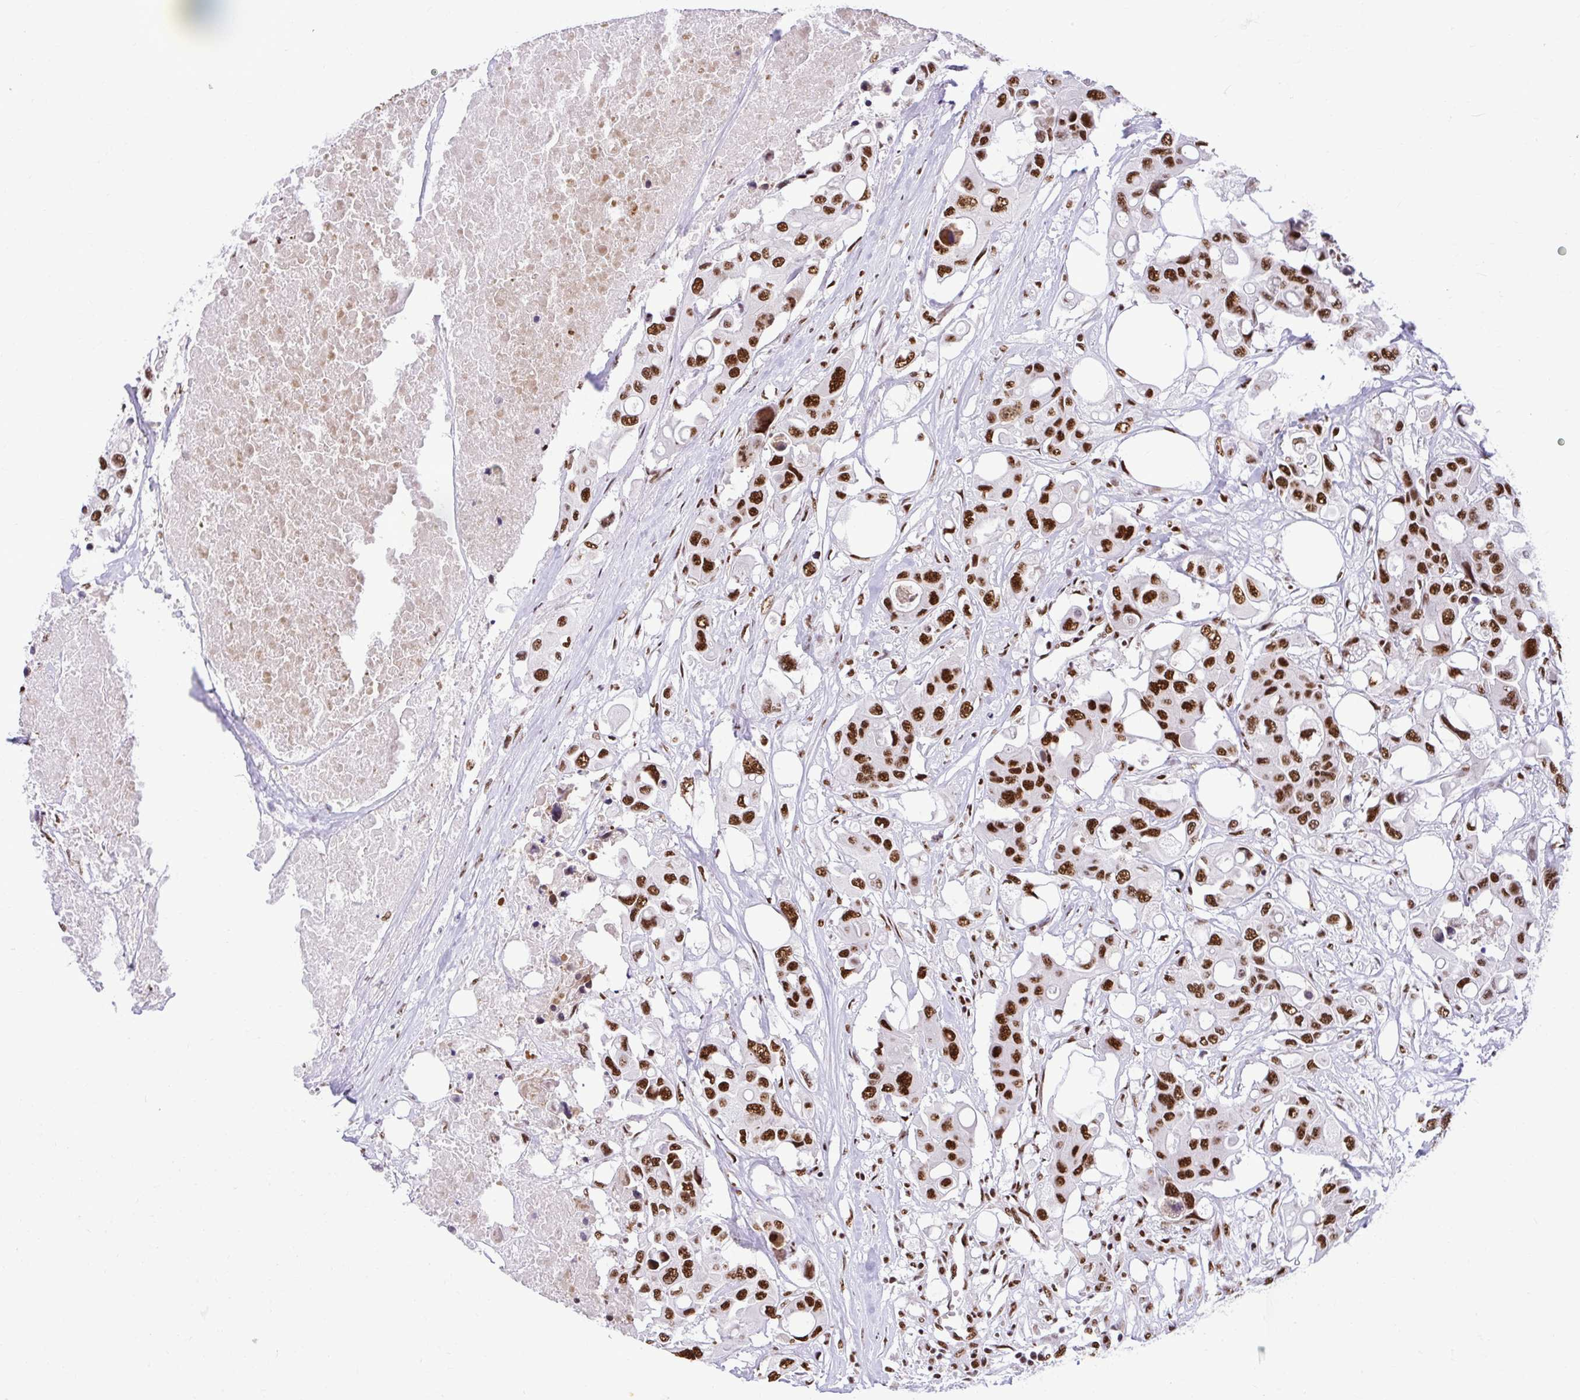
{"staining": {"intensity": "strong", "quantity": ">75%", "location": "nuclear"}, "tissue": "colorectal cancer", "cell_type": "Tumor cells", "image_type": "cancer", "snomed": [{"axis": "morphology", "description": "Adenocarcinoma, NOS"}, {"axis": "topography", "description": "Colon"}], "caption": "Immunohistochemical staining of colorectal cancer (adenocarcinoma) shows strong nuclear protein expression in approximately >75% of tumor cells. (Brightfield microscopy of DAB IHC at high magnification).", "gene": "PRPF19", "patient": {"sex": "male", "age": 77}}